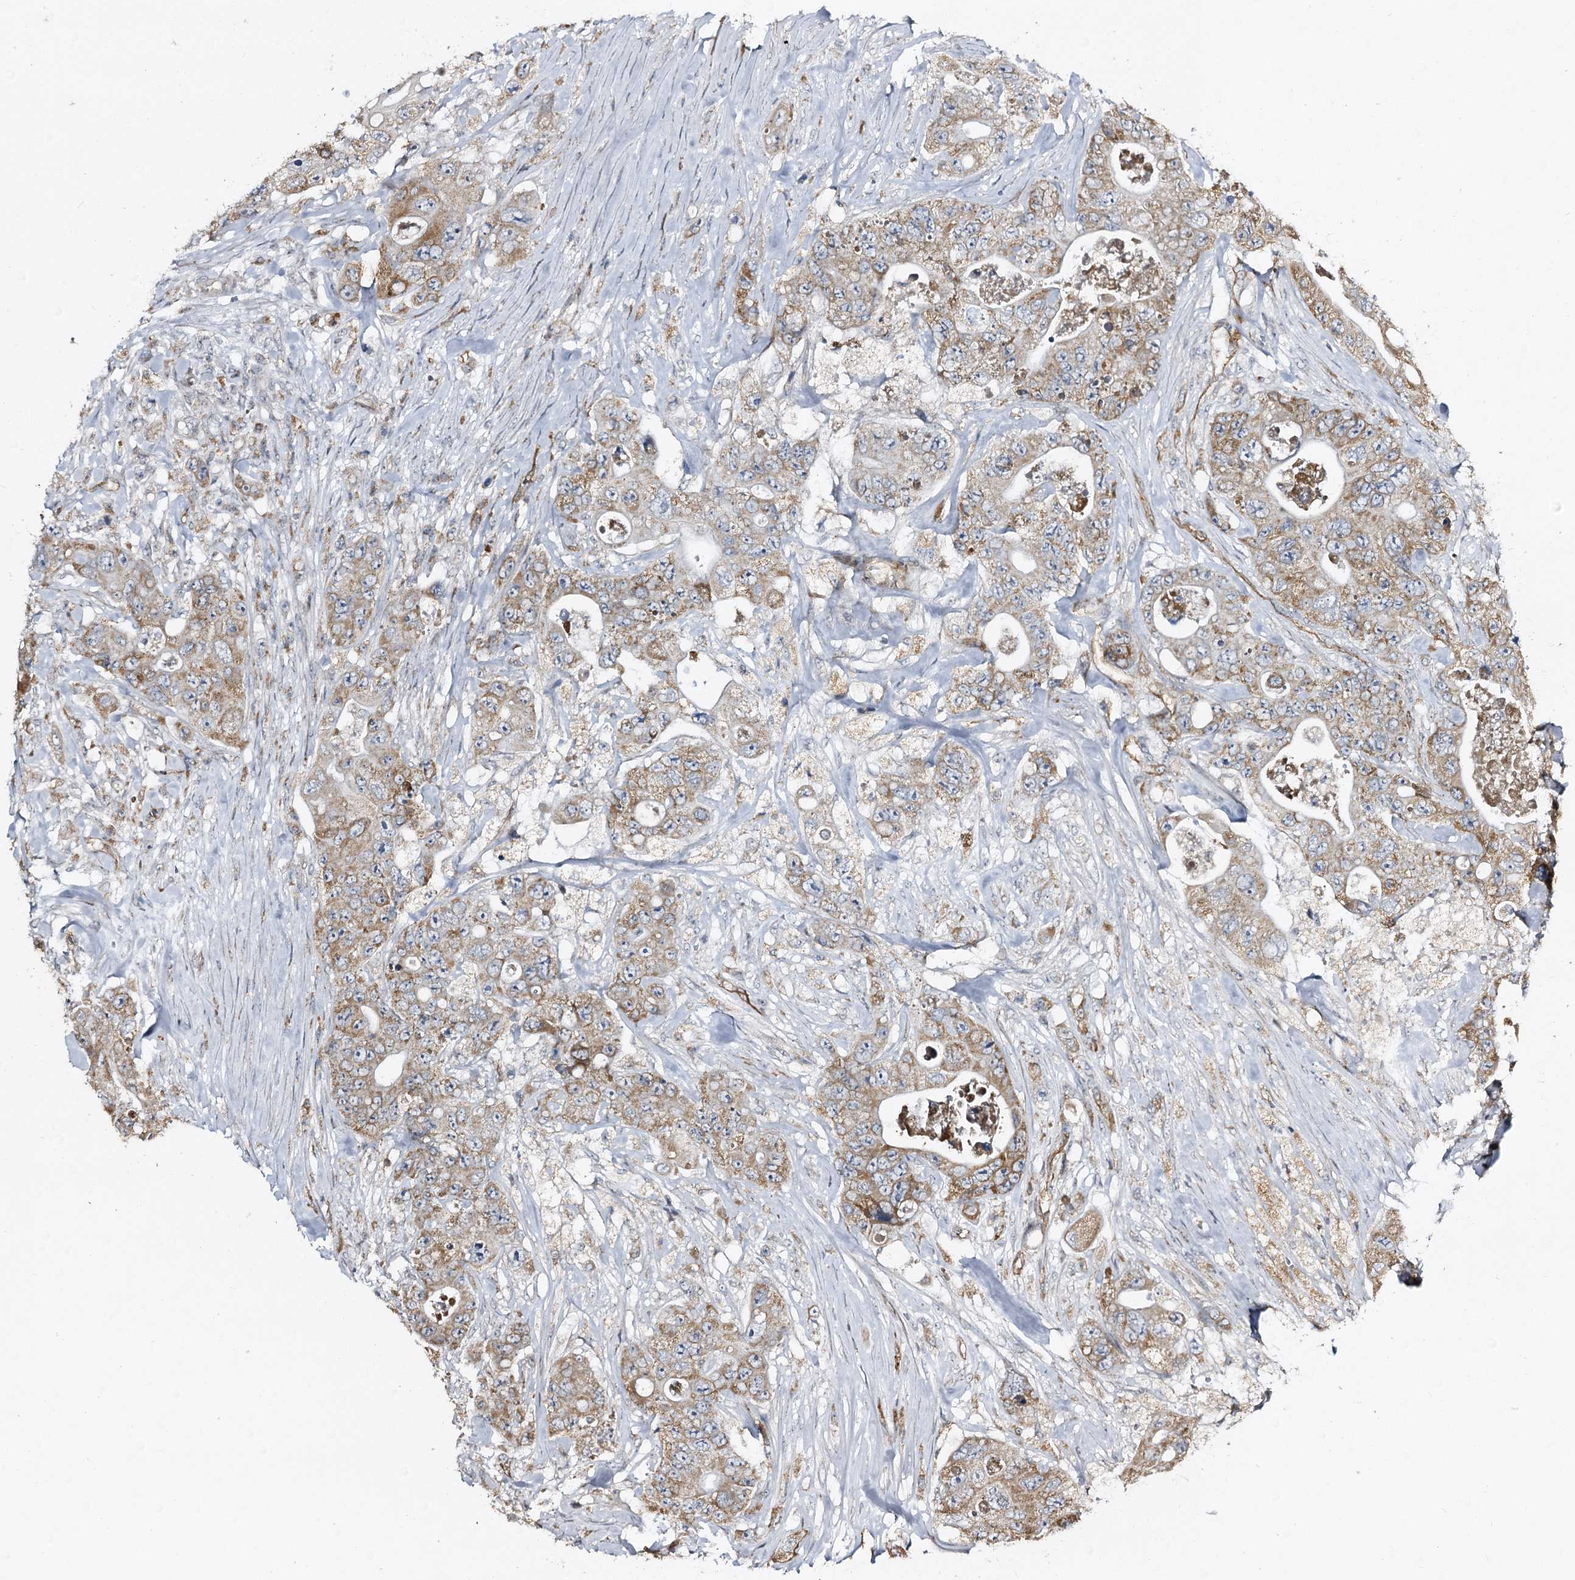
{"staining": {"intensity": "moderate", "quantity": ">75%", "location": "cytoplasmic/membranous"}, "tissue": "colorectal cancer", "cell_type": "Tumor cells", "image_type": "cancer", "snomed": [{"axis": "morphology", "description": "Adenocarcinoma, NOS"}, {"axis": "topography", "description": "Colon"}], "caption": "A micrograph of human colorectal adenocarcinoma stained for a protein exhibits moderate cytoplasmic/membranous brown staining in tumor cells.", "gene": "CBR4", "patient": {"sex": "female", "age": 46}}